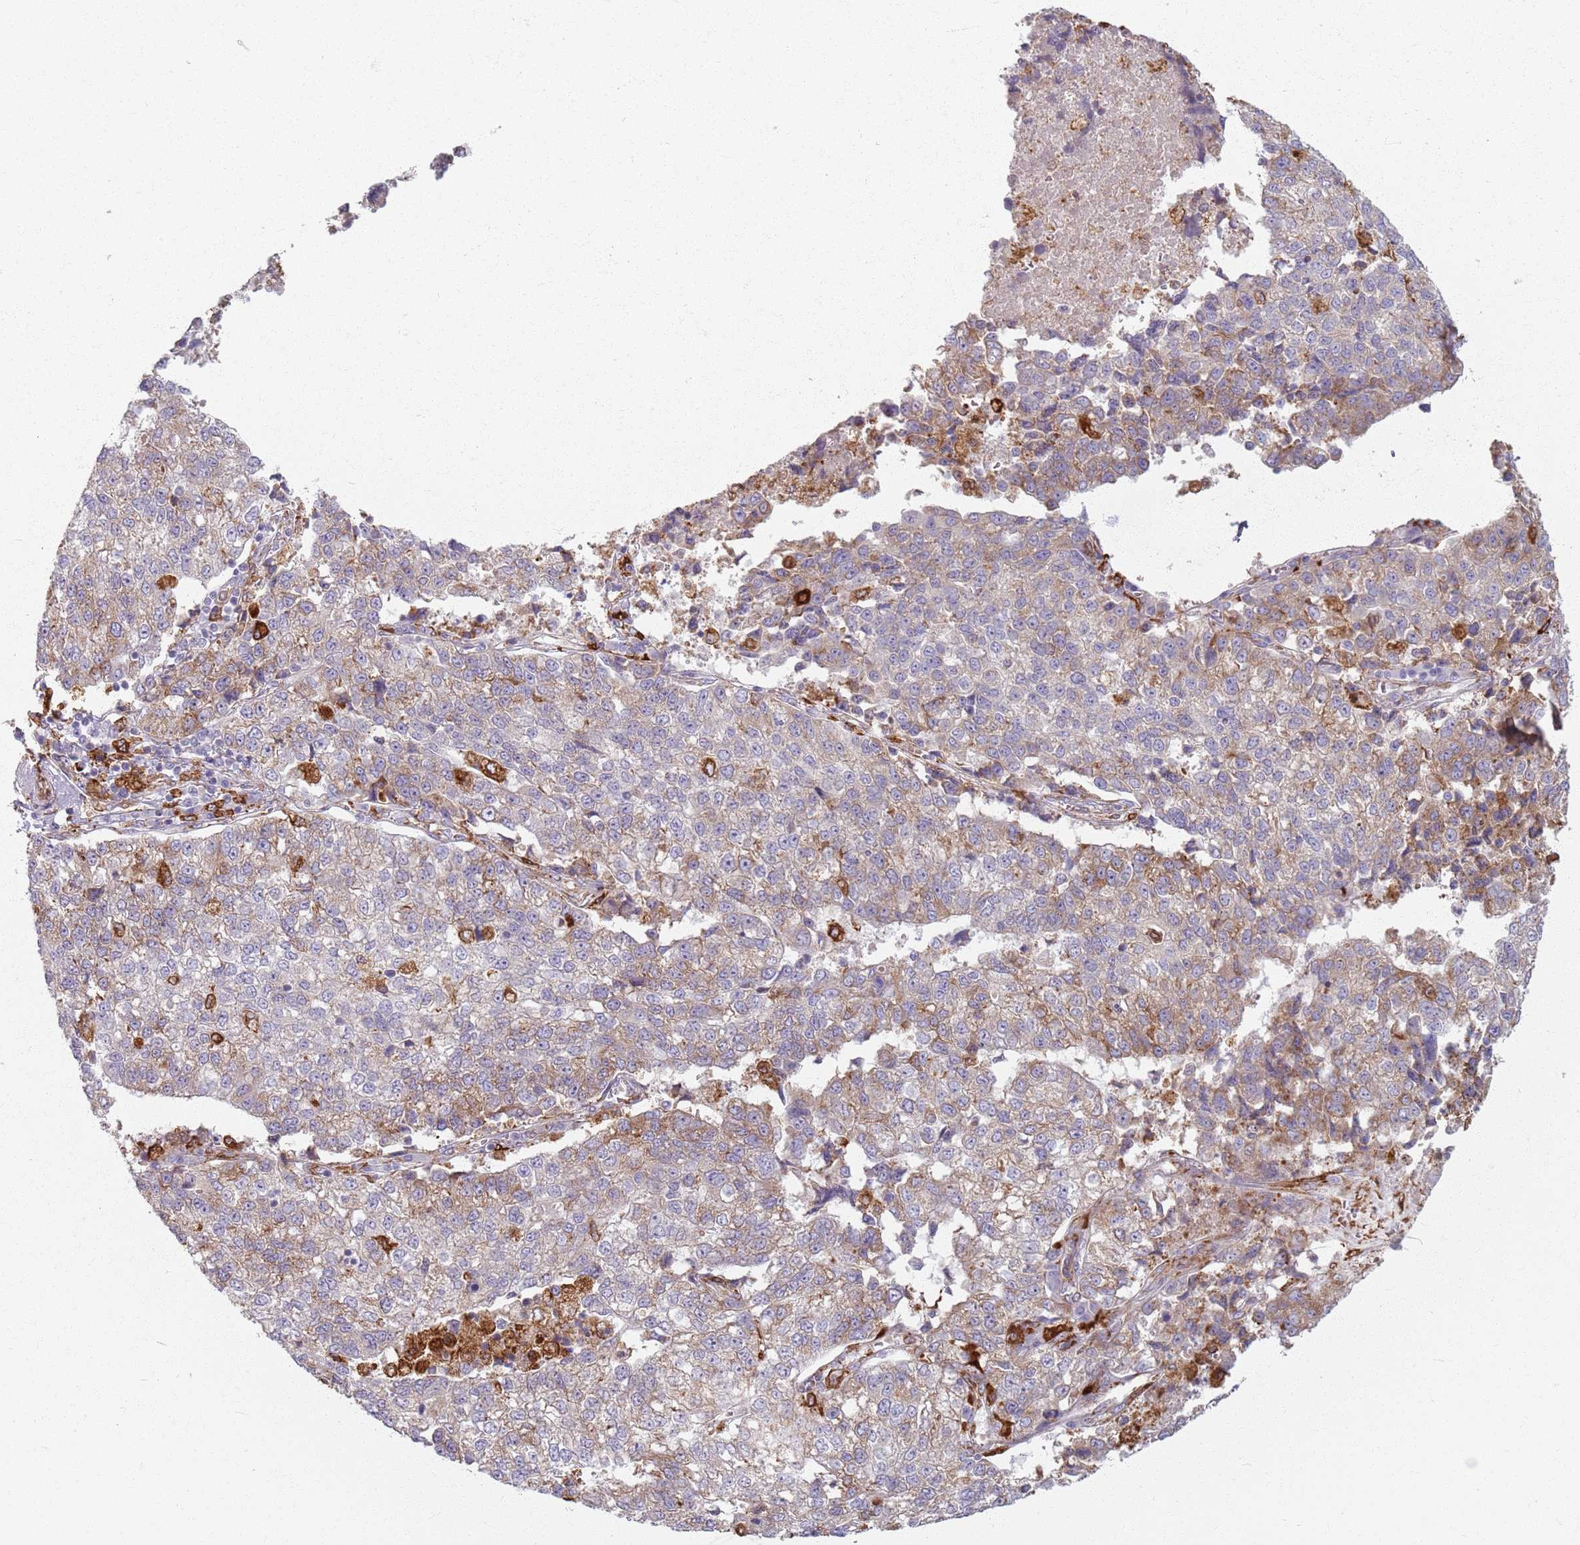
{"staining": {"intensity": "moderate", "quantity": "25%-75%", "location": "cytoplasmic/membranous"}, "tissue": "lung cancer", "cell_type": "Tumor cells", "image_type": "cancer", "snomed": [{"axis": "morphology", "description": "Adenocarcinoma, NOS"}, {"axis": "topography", "description": "Lung"}], "caption": "Moderate cytoplasmic/membranous protein staining is appreciated in about 25%-75% of tumor cells in adenocarcinoma (lung).", "gene": "COLGALT1", "patient": {"sex": "male", "age": 49}}